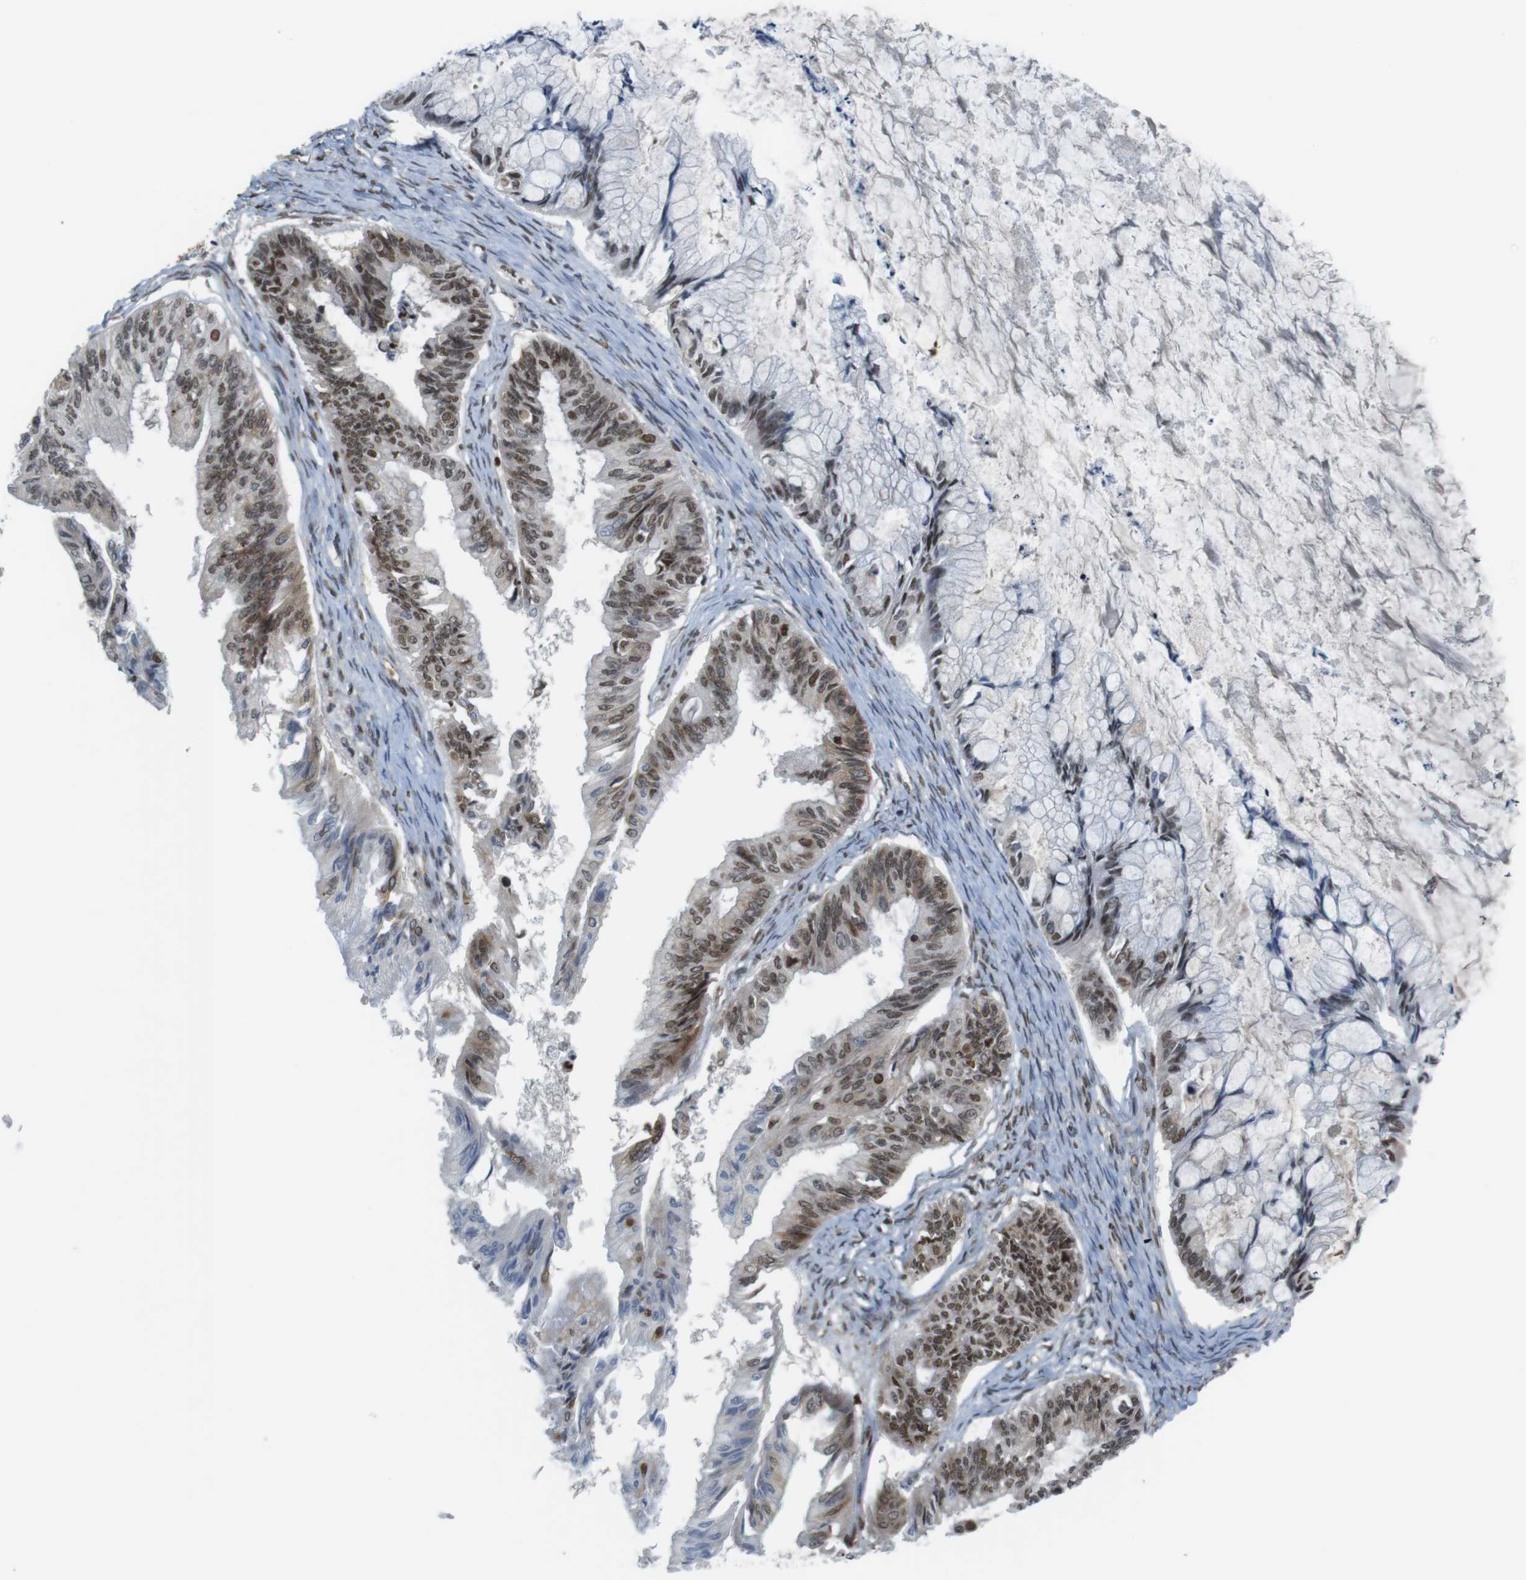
{"staining": {"intensity": "moderate", "quantity": ">75%", "location": "nuclear"}, "tissue": "ovarian cancer", "cell_type": "Tumor cells", "image_type": "cancer", "snomed": [{"axis": "morphology", "description": "Cystadenocarcinoma, mucinous, NOS"}, {"axis": "topography", "description": "Ovary"}], "caption": "This is a photomicrograph of immunohistochemistry (IHC) staining of ovarian cancer (mucinous cystadenocarcinoma), which shows moderate expression in the nuclear of tumor cells.", "gene": "SUB1", "patient": {"sex": "female", "age": 57}}